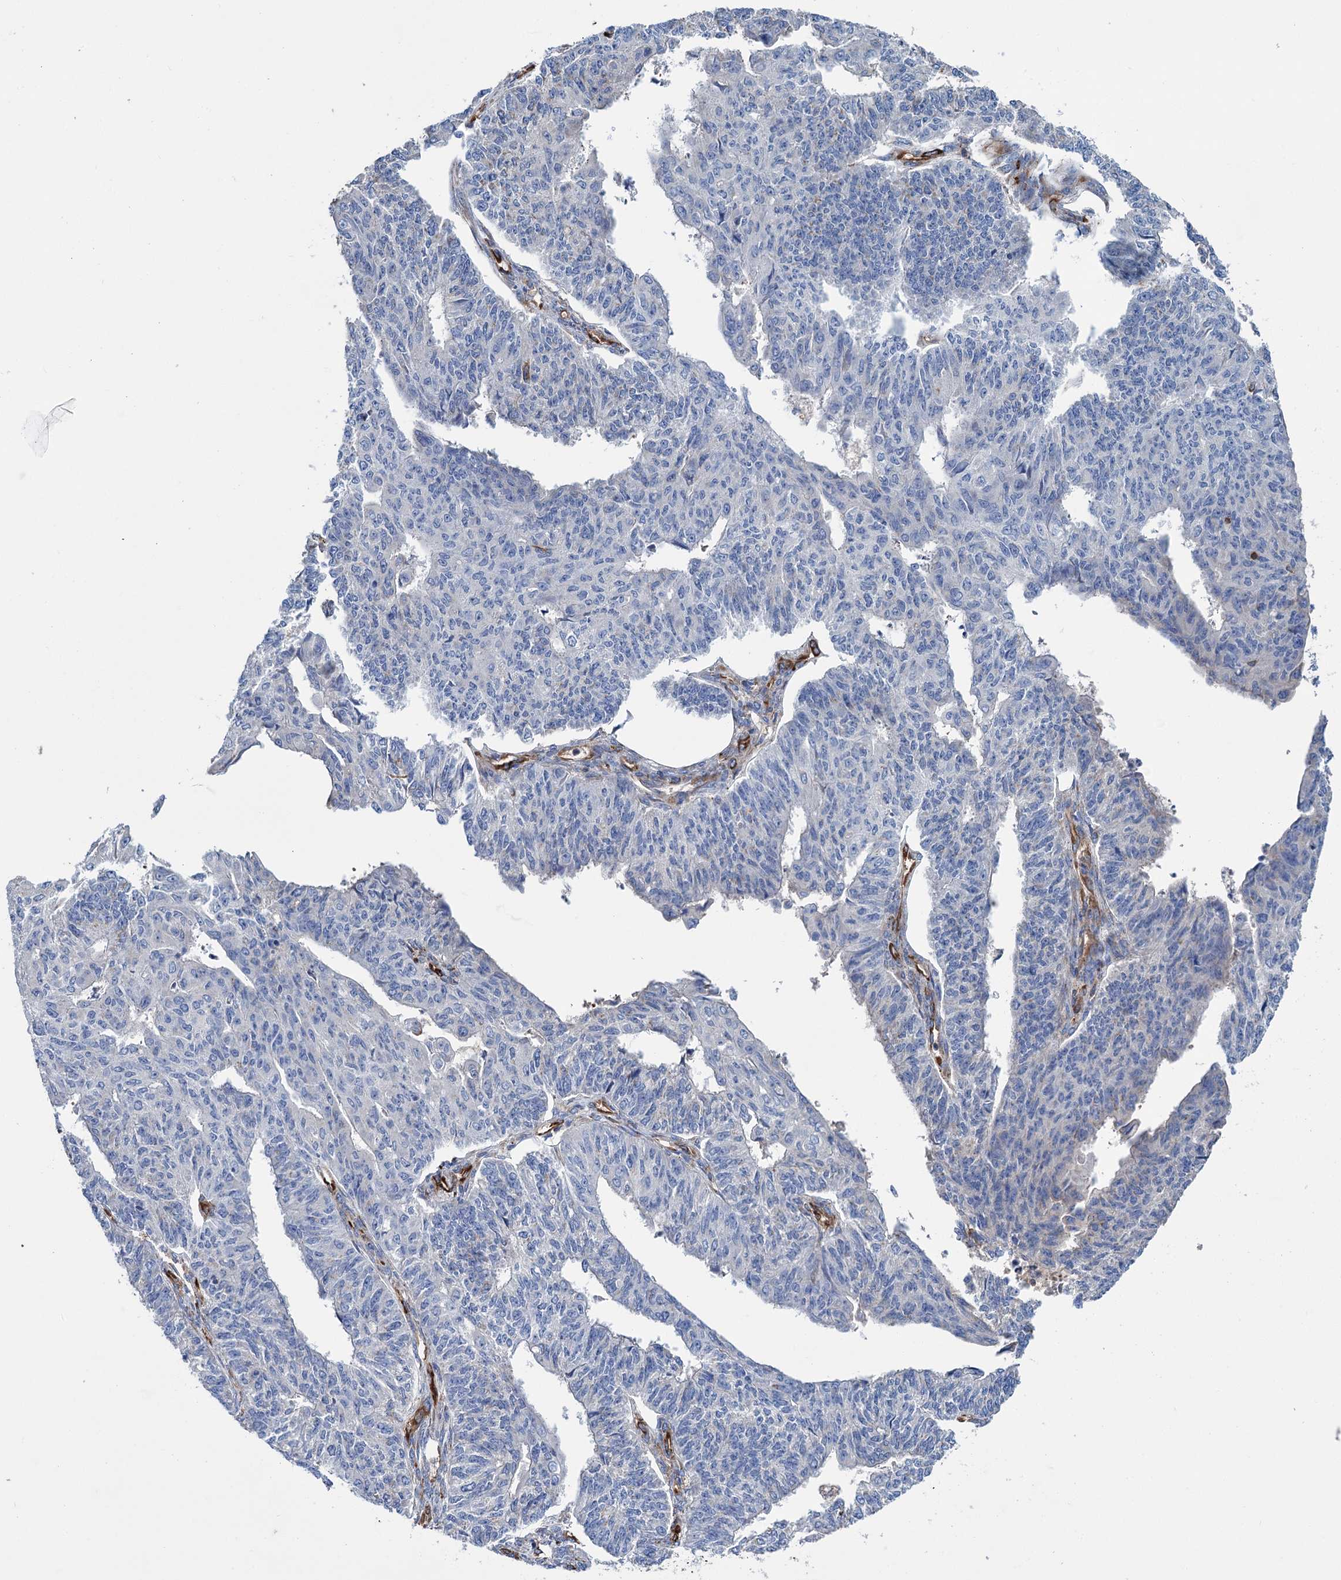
{"staining": {"intensity": "negative", "quantity": "none", "location": "none"}, "tissue": "endometrial cancer", "cell_type": "Tumor cells", "image_type": "cancer", "snomed": [{"axis": "morphology", "description": "Adenocarcinoma, NOS"}, {"axis": "topography", "description": "Endometrium"}], "caption": "Immunohistochemistry of endometrial adenocarcinoma reveals no staining in tumor cells.", "gene": "SCPEP1", "patient": {"sex": "female", "age": 32}}